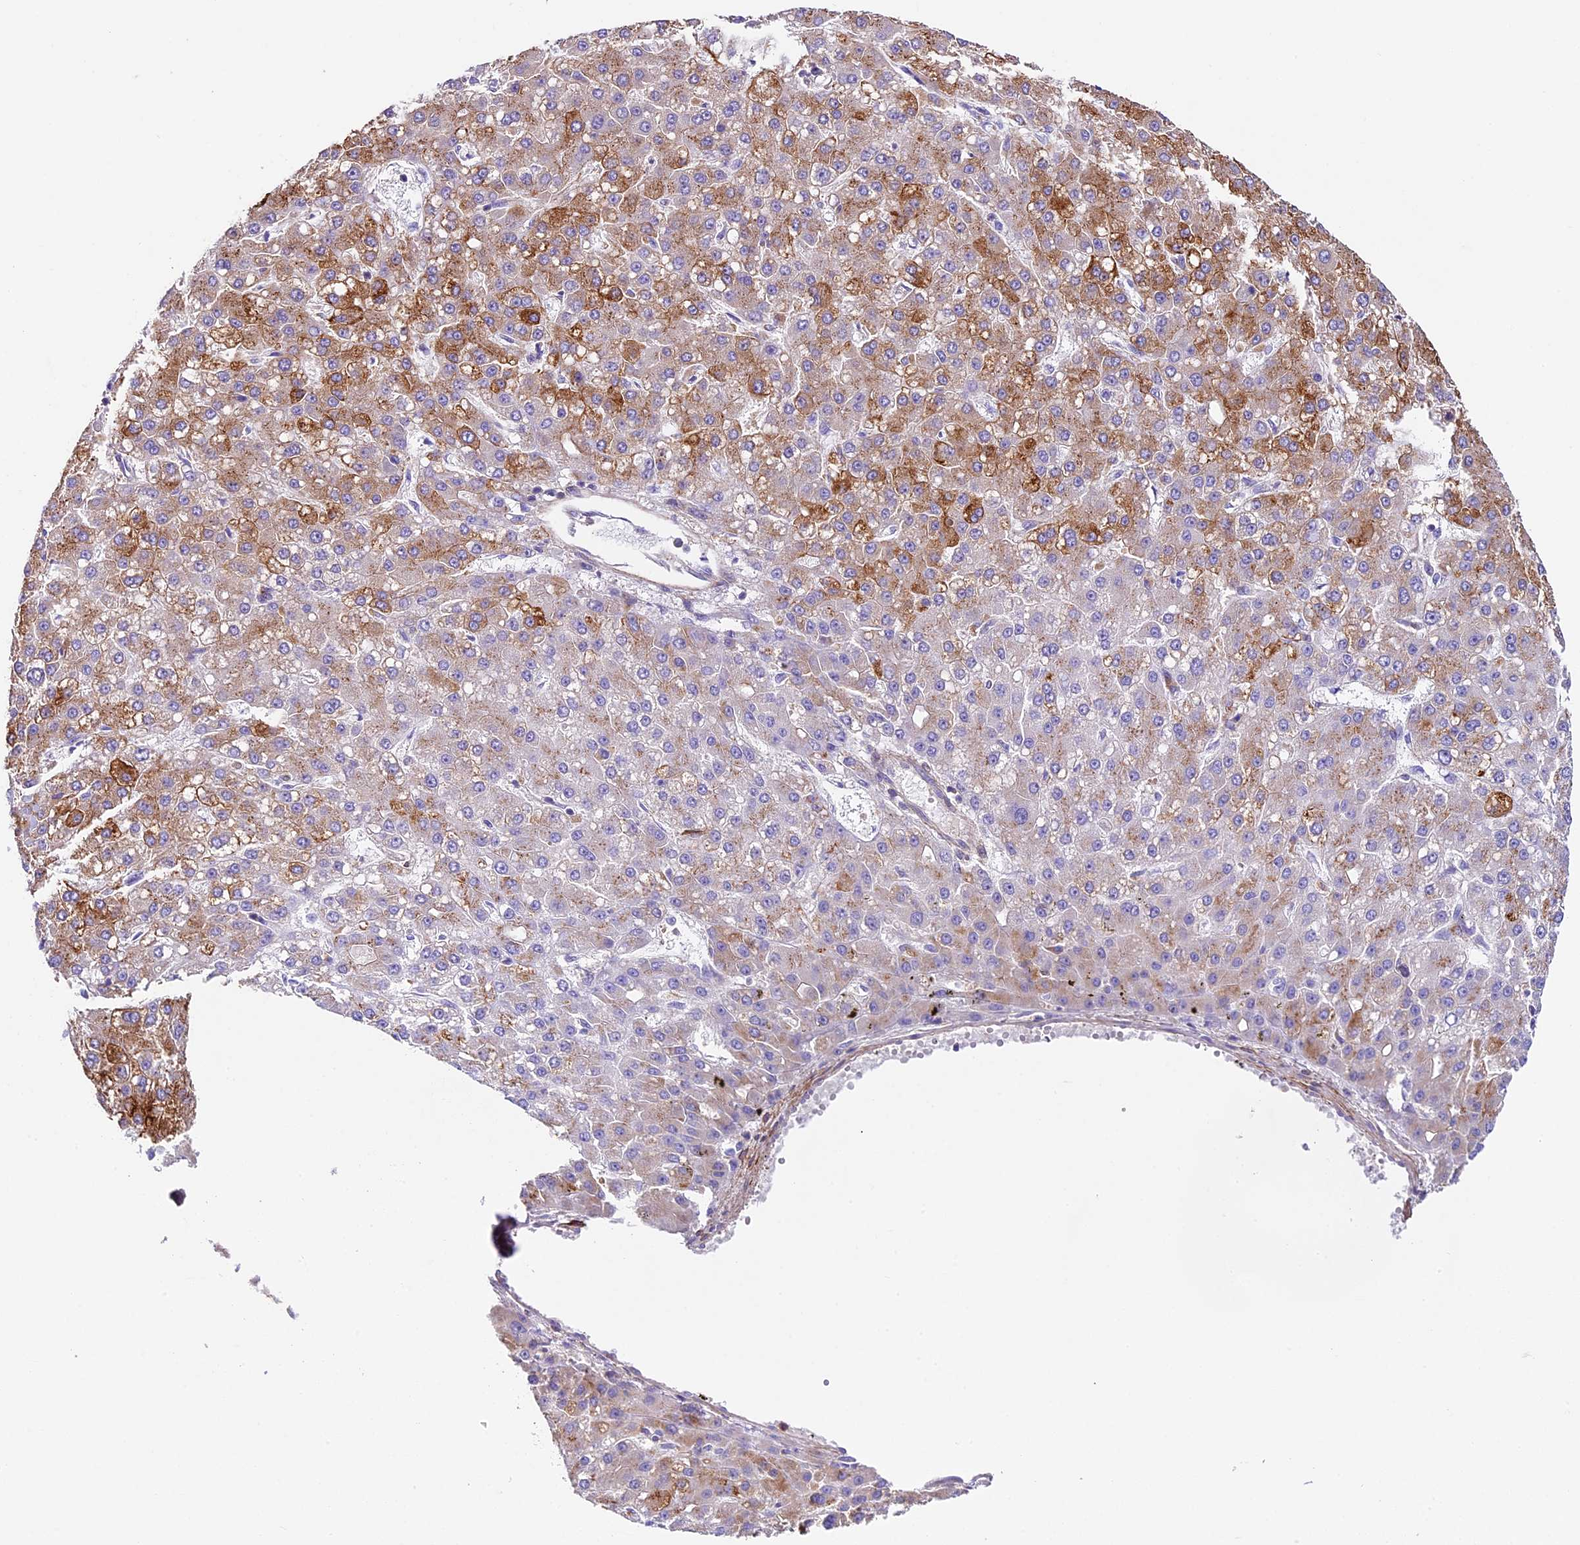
{"staining": {"intensity": "moderate", "quantity": "25%-75%", "location": "cytoplasmic/membranous"}, "tissue": "liver cancer", "cell_type": "Tumor cells", "image_type": "cancer", "snomed": [{"axis": "morphology", "description": "Carcinoma, Hepatocellular, NOS"}, {"axis": "topography", "description": "Liver"}], "caption": "Liver cancer tissue demonstrates moderate cytoplasmic/membranous staining in approximately 25%-75% of tumor cells", "gene": "TBC1D1", "patient": {"sex": "male", "age": 67}}